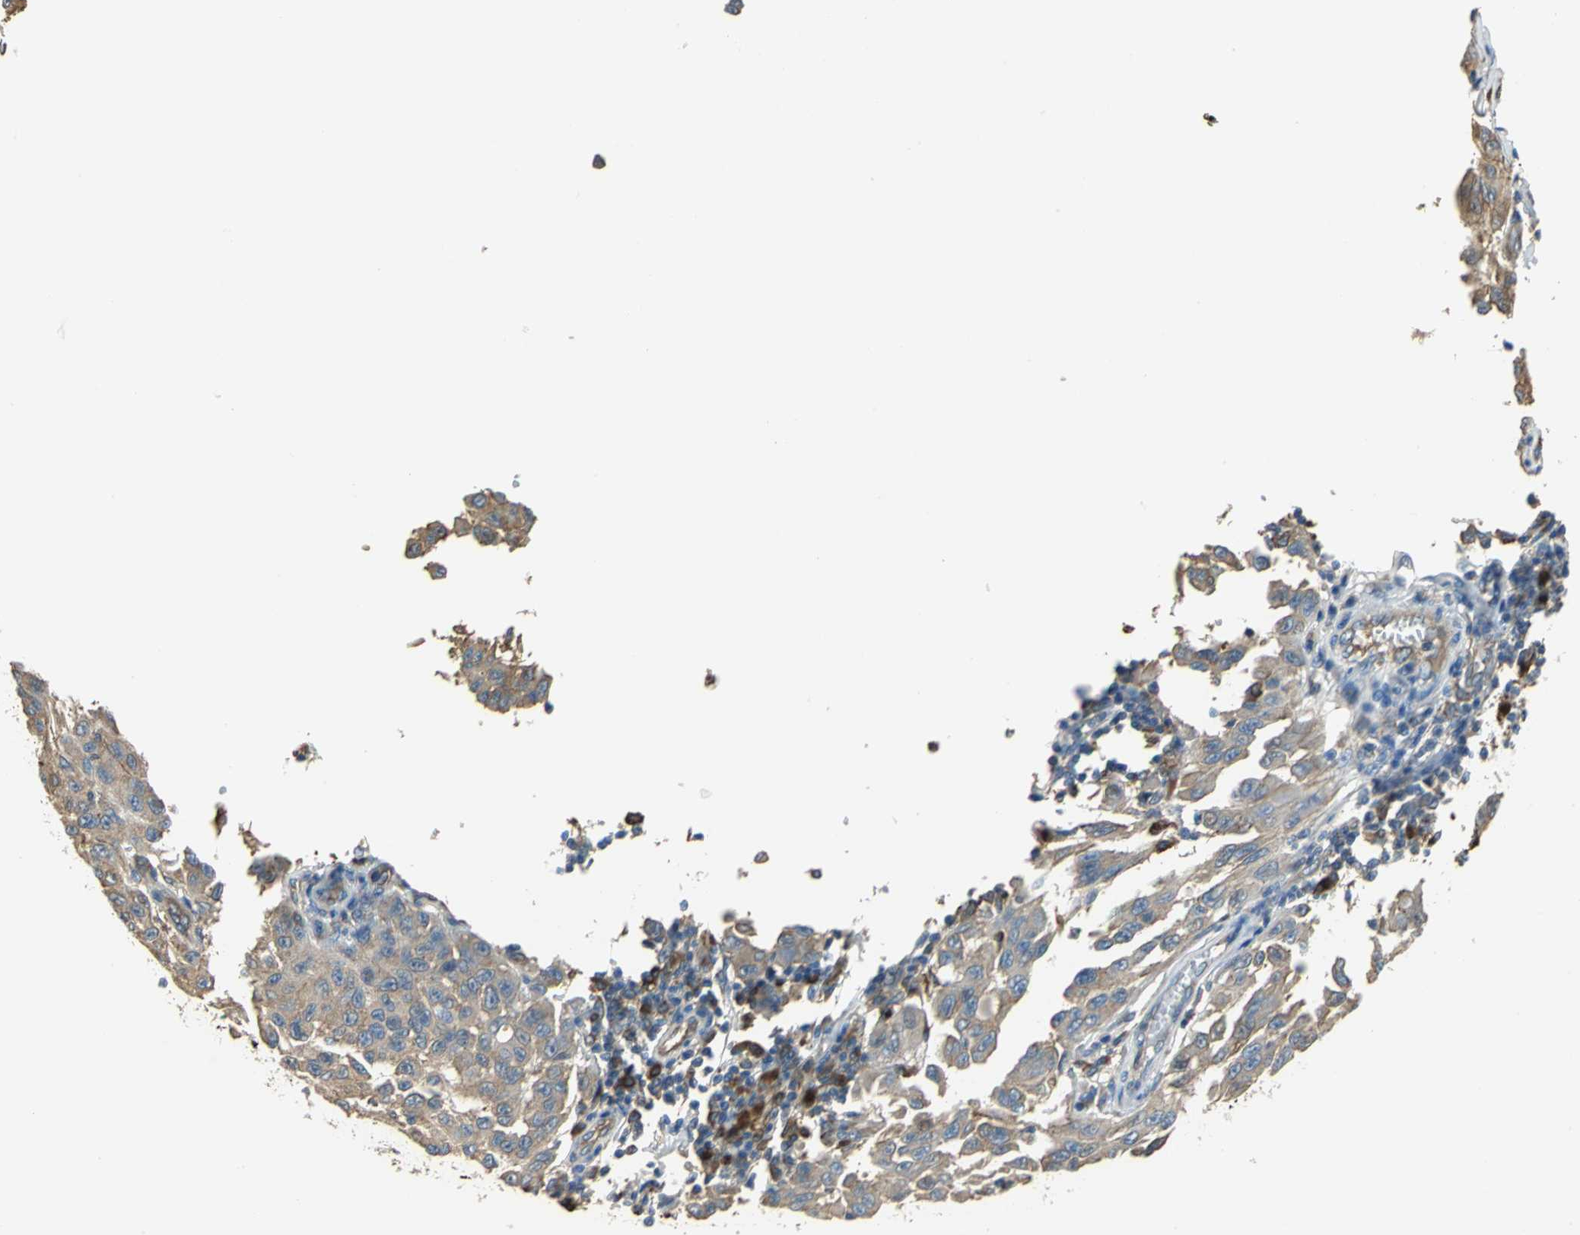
{"staining": {"intensity": "weak", "quantity": "25%-75%", "location": "cytoplasmic/membranous"}, "tissue": "melanoma", "cell_type": "Tumor cells", "image_type": "cancer", "snomed": [{"axis": "morphology", "description": "Malignant melanoma, NOS"}, {"axis": "topography", "description": "Skin"}], "caption": "There is low levels of weak cytoplasmic/membranous positivity in tumor cells of melanoma, as demonstrated by immunohistochemical staining (brown color).", "gene": "DIAPH2", "patient": {"sex": "male", "age": 30}}